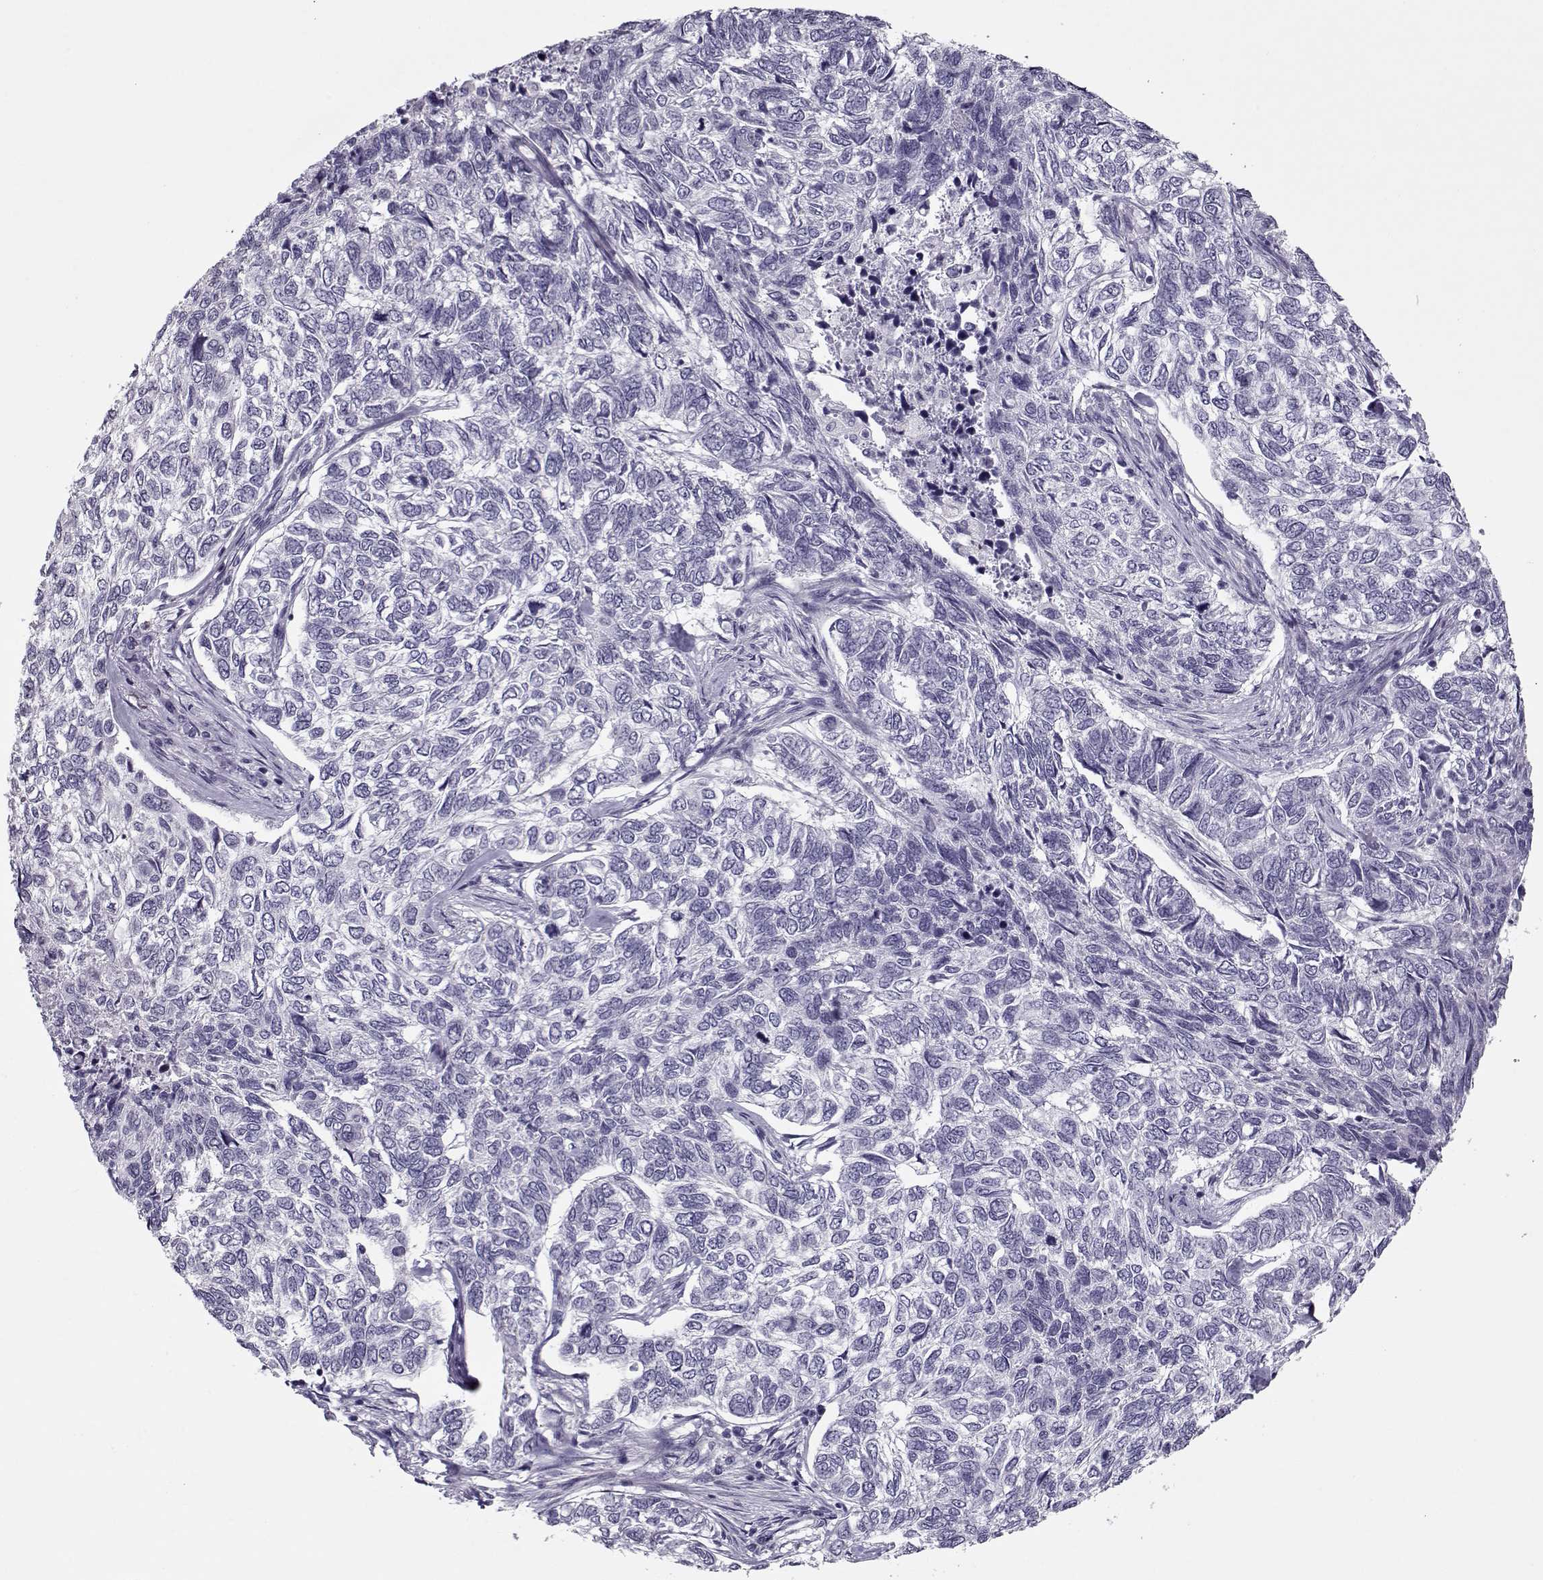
{"staining": {"intensity": "negative", "quantity": "none", "location": "none"}, "tissue": "skin cancer", "cell_type": "Tumor cells", "image_type": "cancer", "snomed": [{"axis": "morphology", "description": "Basal cell carcinoma"}, {"axis": "topography", "description": "Skin"}], "caption": "DAB immunohistochemical staining of human skin cancer reveals no significant positivity in tumor cells. (Immunohistochemistry, brightfield microscopy, high magnification).", "gene": "CIBAR1", "patient": {"sex": "female", "age": 65}}